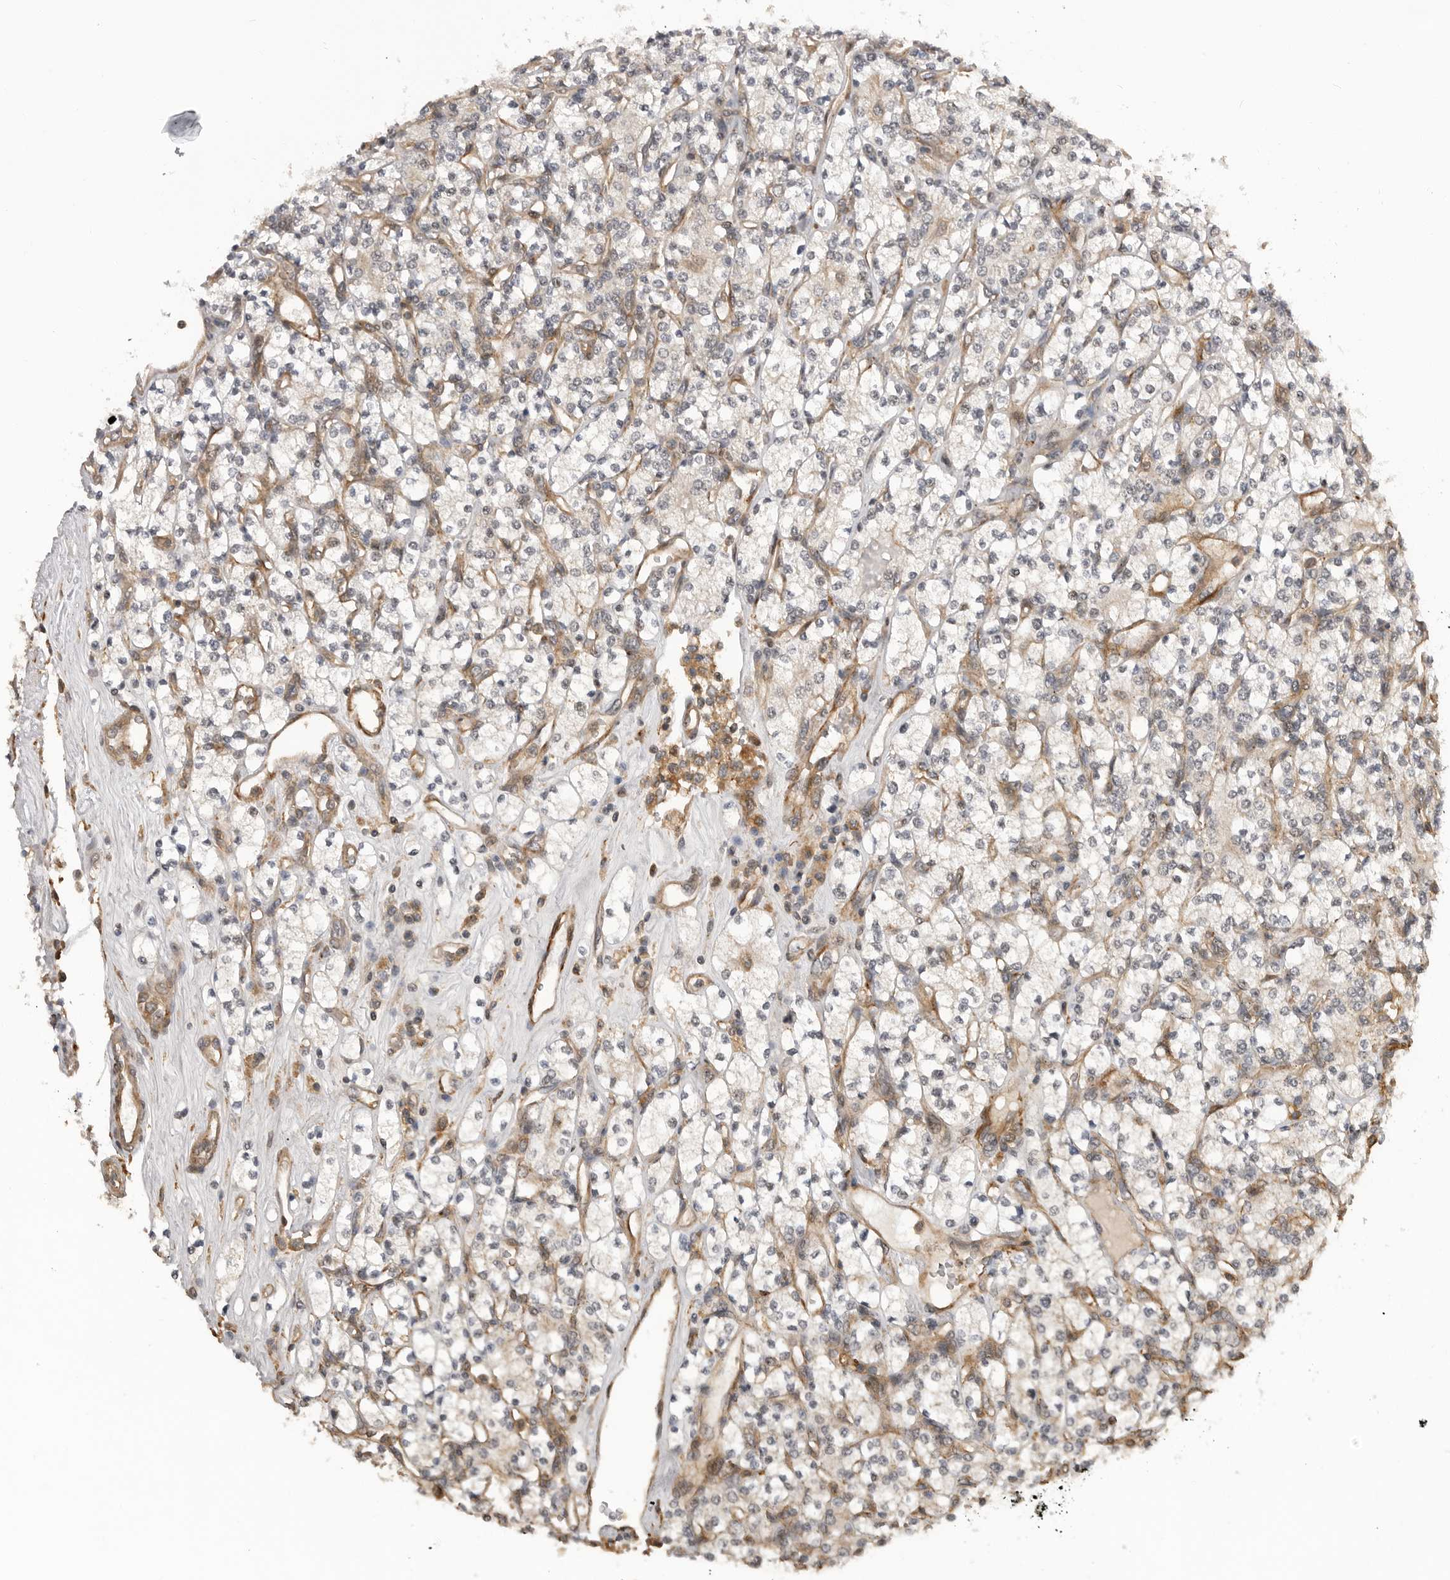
{"staining": {"intensity": "negative", "quantity": "none", "location": "none"}, "tissue": "renal cancer", "cell_type": "Tumor cells", "image_type": "cancer", "snomed": [{"axis": "morphology", "description": "Adenocarcinoma, NOS"}, {"axis": "topography", "description": "Kidney"}], "caption": "High power microscopy micrograph of an immunohistochemistry (IHC) photomicrograph of renal cancer (adenocarcinoma), revealing no significant positivity in tumor cells.", "gene": "TRIM56", "patient": {"sex": "male", "age": 77}}